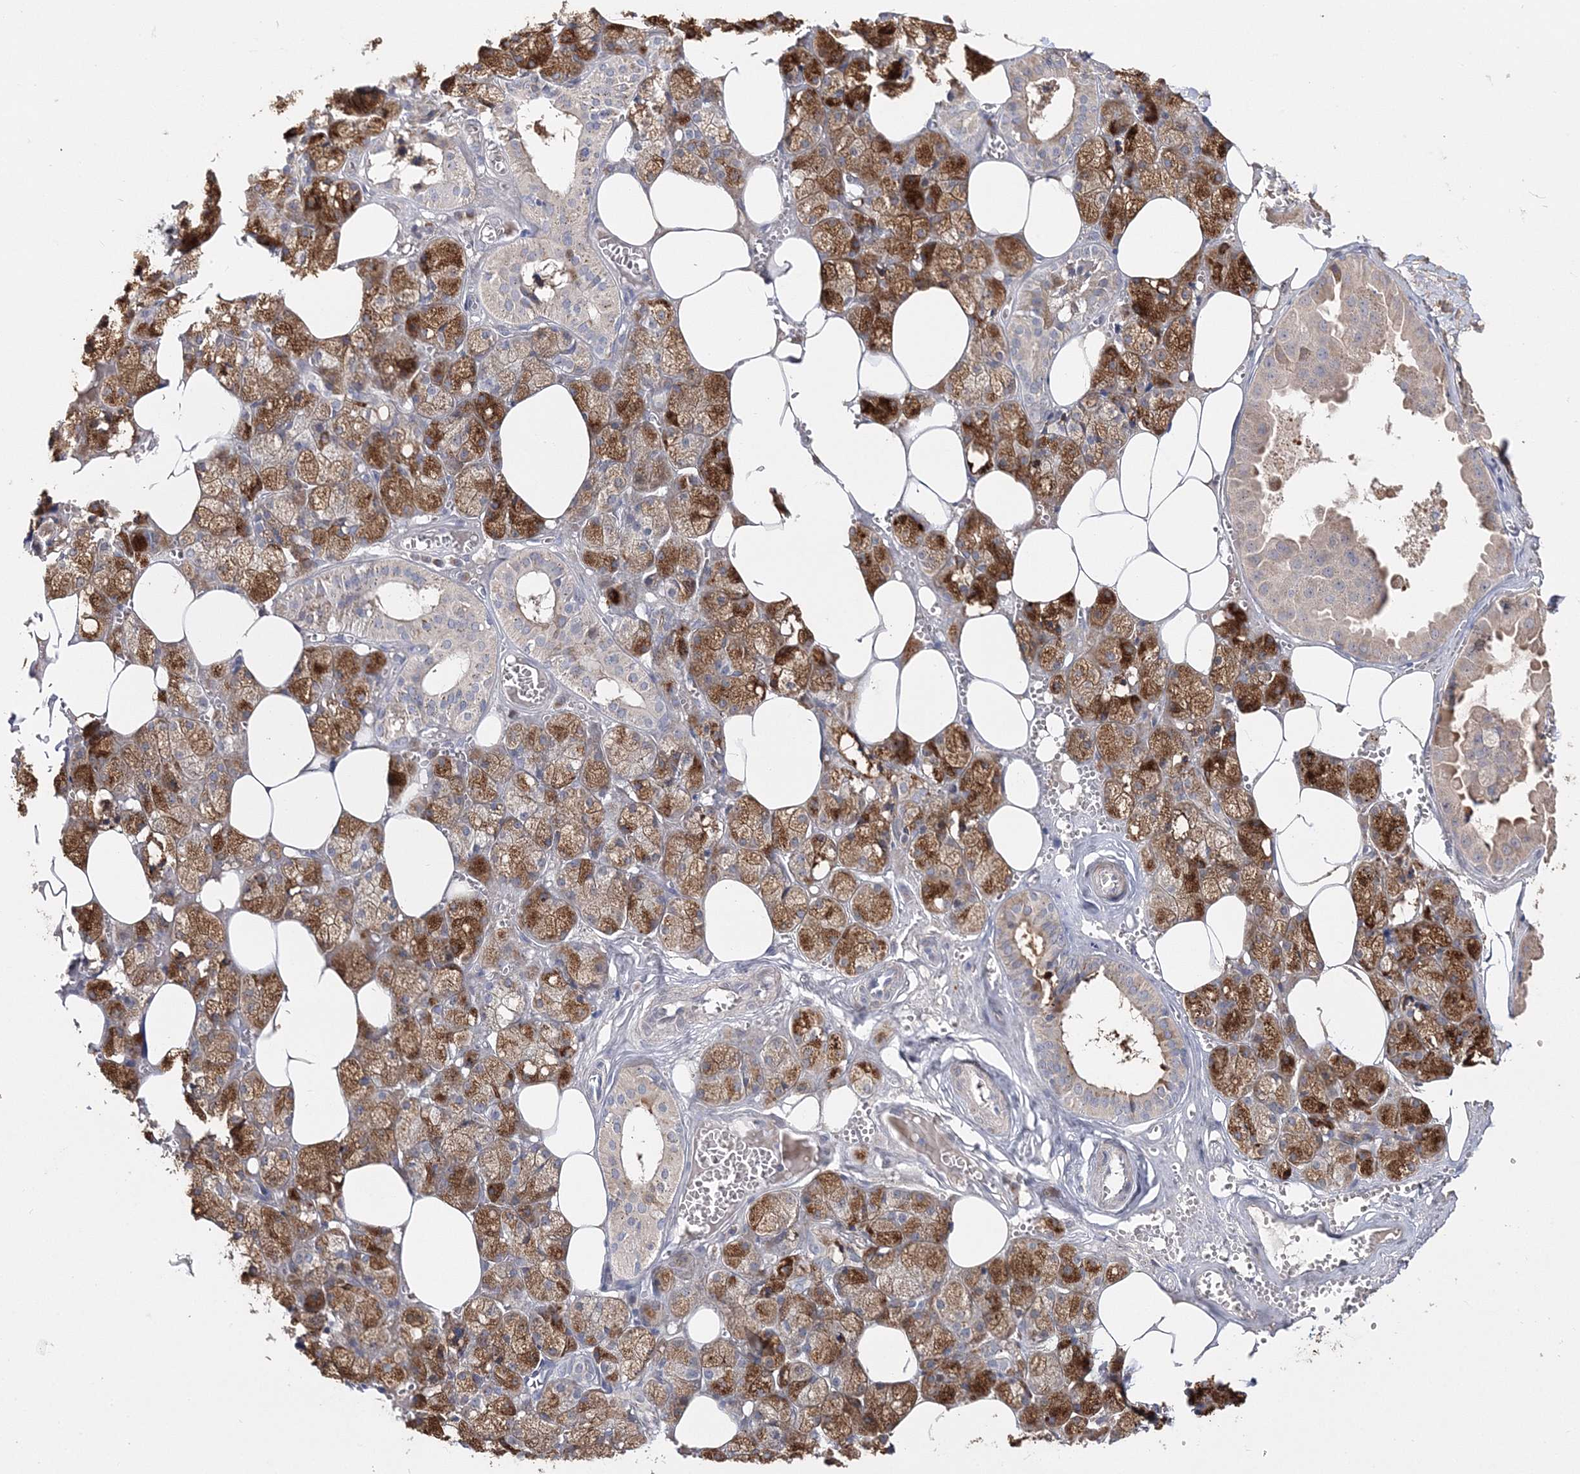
{"staining": {"intensity": "strong", "quantity": "25%-75%", "location": "cytoplasmic/membranous"}, "tissue": "salivary gland", "cell_type": "Glandular cells", "image_type": "normal", "snomed": [{"axis": "morphology", "description": "Normal tissue, NOS"}, {"axis": "topography", "description": "Salivary gland"}], "caption": "The photomicrograph demonstrates a brown stain indicating the presence of a protein in the cytoplasmic/membranous of glandular cells in salivary gland.", "gene": "GJB5", "patient": {"sex": "male", "age": 62}}